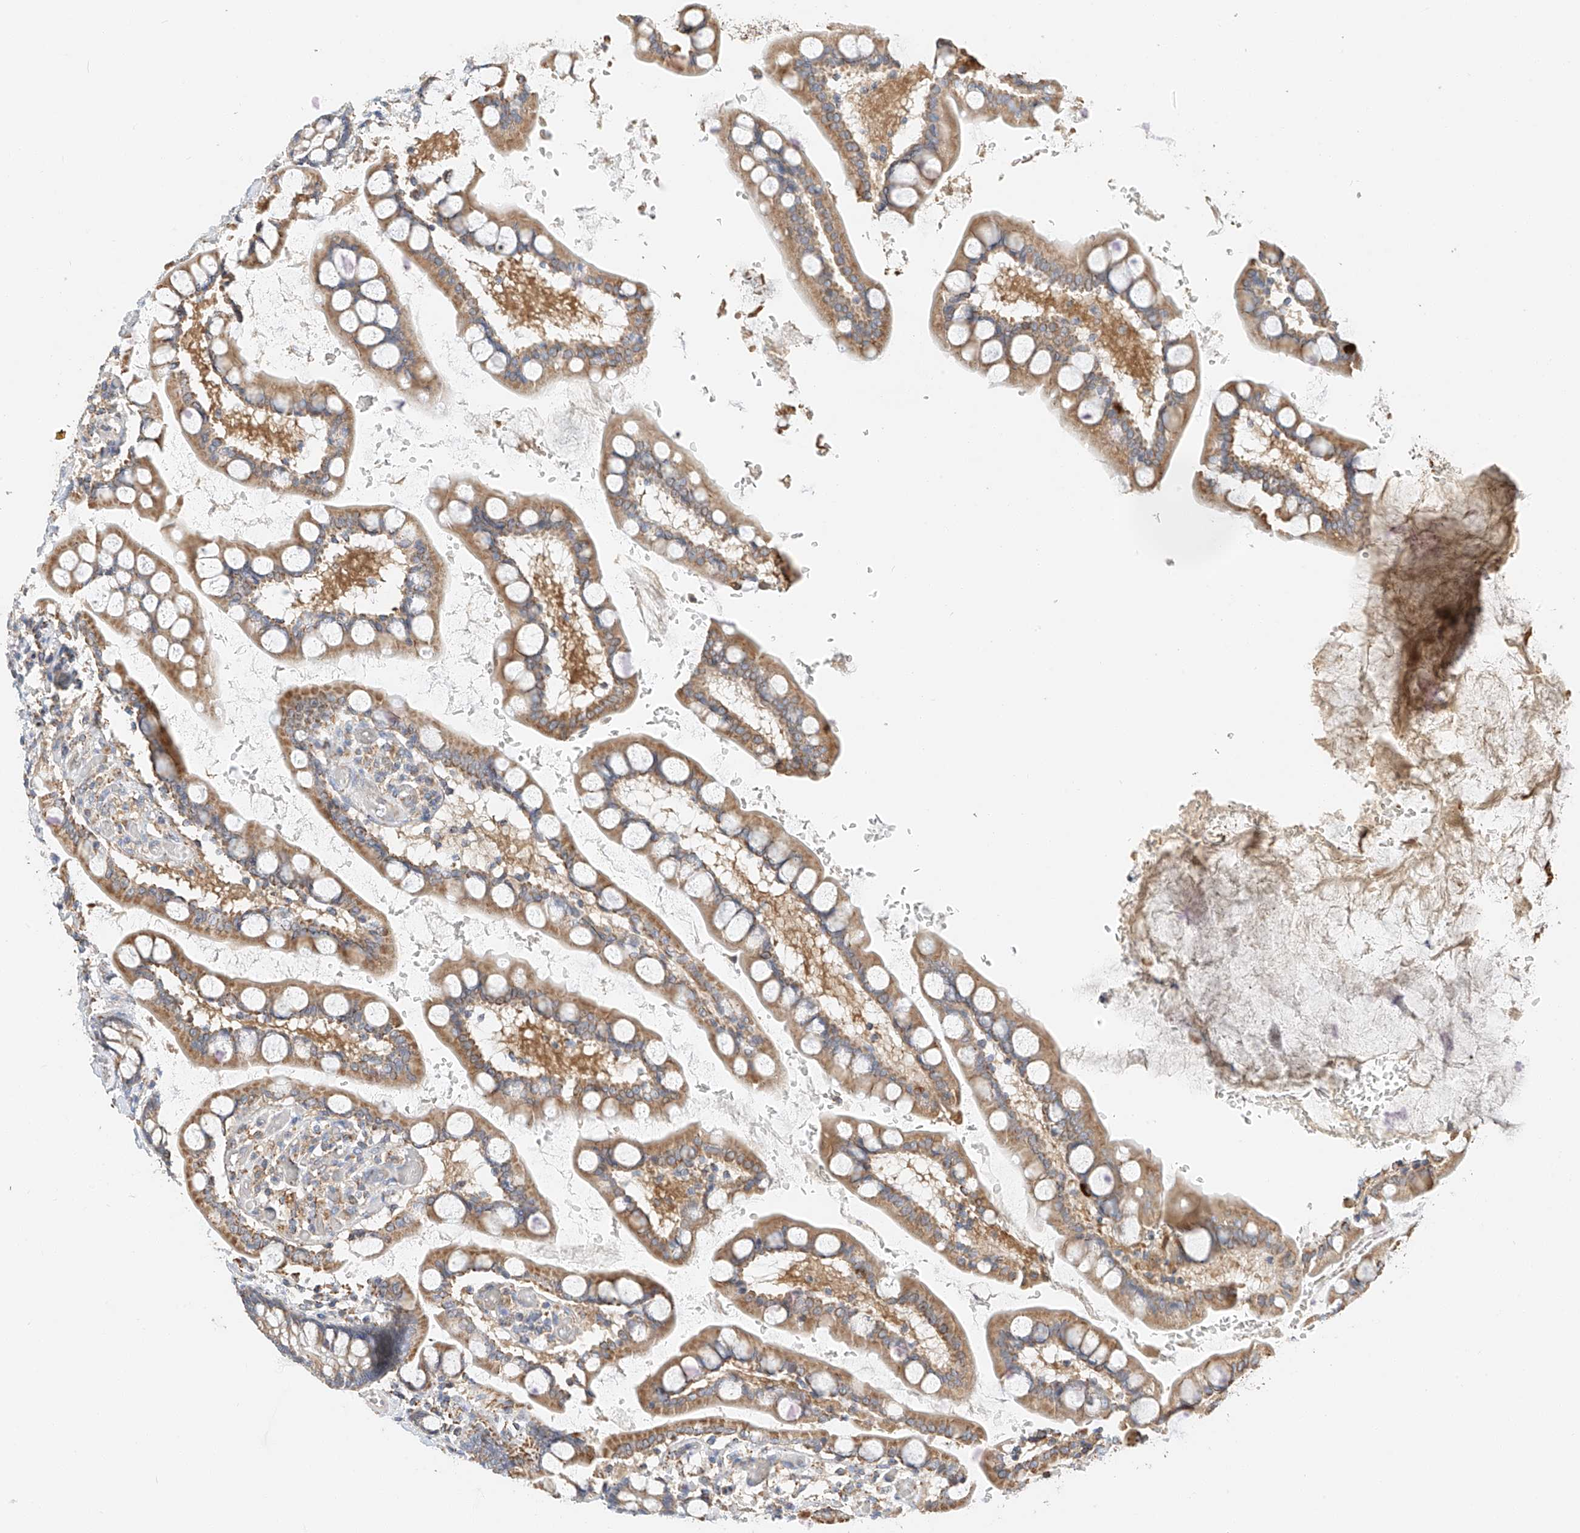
{"staining": {"intensity": "moderate", "quantity": ">75%", "location": "cytoplasmic/membranous"}, "tissue": "small intestine", "cell_type": "Glandular cells", "image_type": "normal", "snomed": [{"axis": "morphology", "description": "Normal tissue, NOS"}, {"axis": "topography", "description": "Small intestine"}], "caption": "The micrograph demonstrates staining of unremarkable small intestine, revealing moderate cytoplasmic/membranous protein positivity (brown color) within glandular cells.", "gene": "YIPF7", "patient": {"sex": "male", "age": 52}}